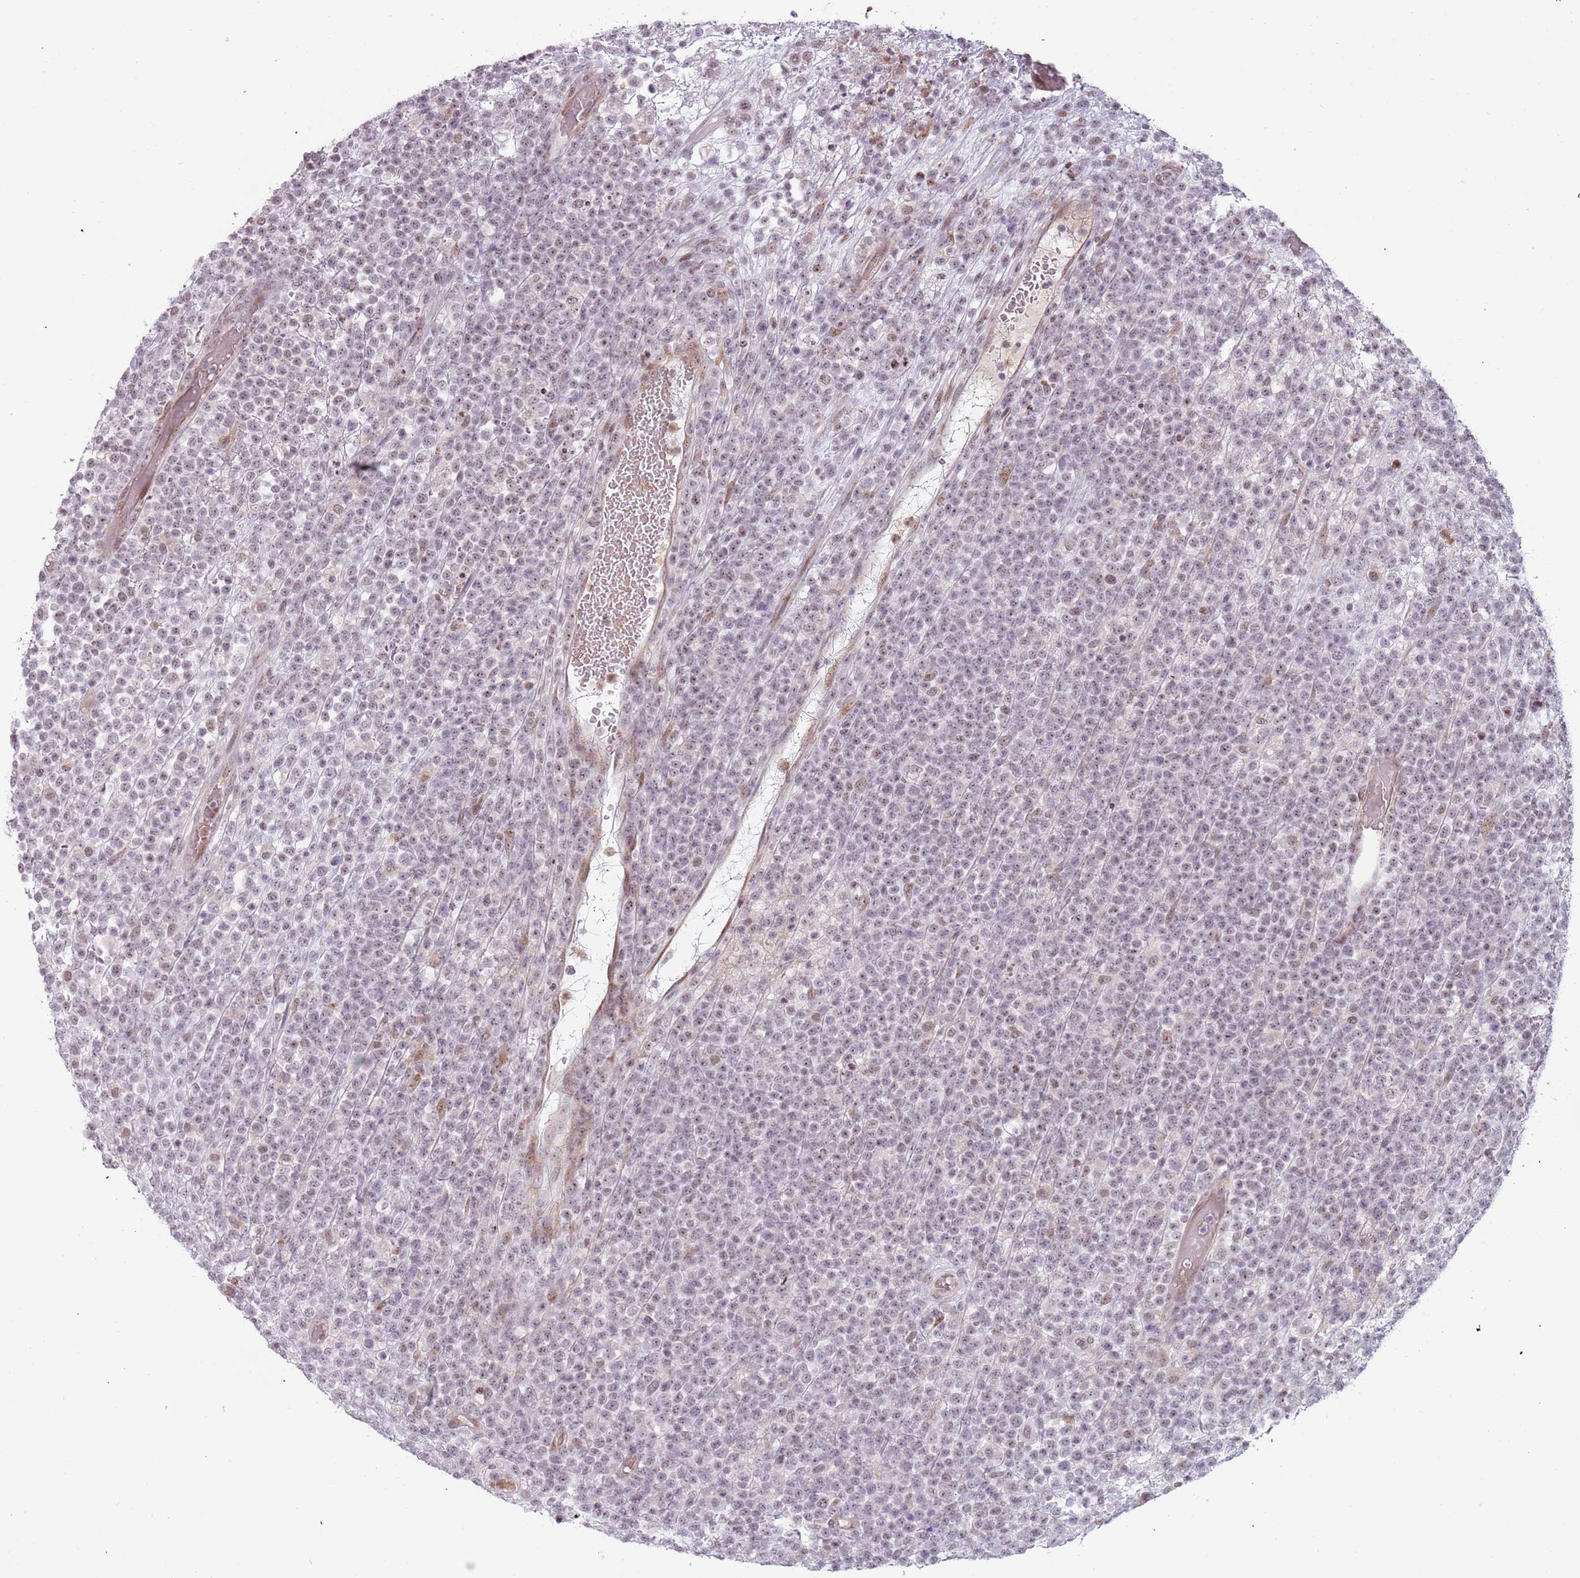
{"staining": {"intensity": "weak", "quantity": "<25%", "location": "nuclear"}, "tissue": "lymphoma", "cell_type": "Tumor cells", "image_type": "cancer", "snomed": [{"axis": "morphology", "description": "Malignant lymphoma, non-Hodgkin's type, High grade"}, {"axis": "topography", "description": "Colon"}], "caption": "DAB (3,3'-diaminobenzidine) immunohistochemical staining of human malignant lymphoma, non-Hodgkin's type (high-grade) displays no significant positivity in tumor cells.", "gene": "REXO4", "patient": {"sex": "female", "age": 53}}